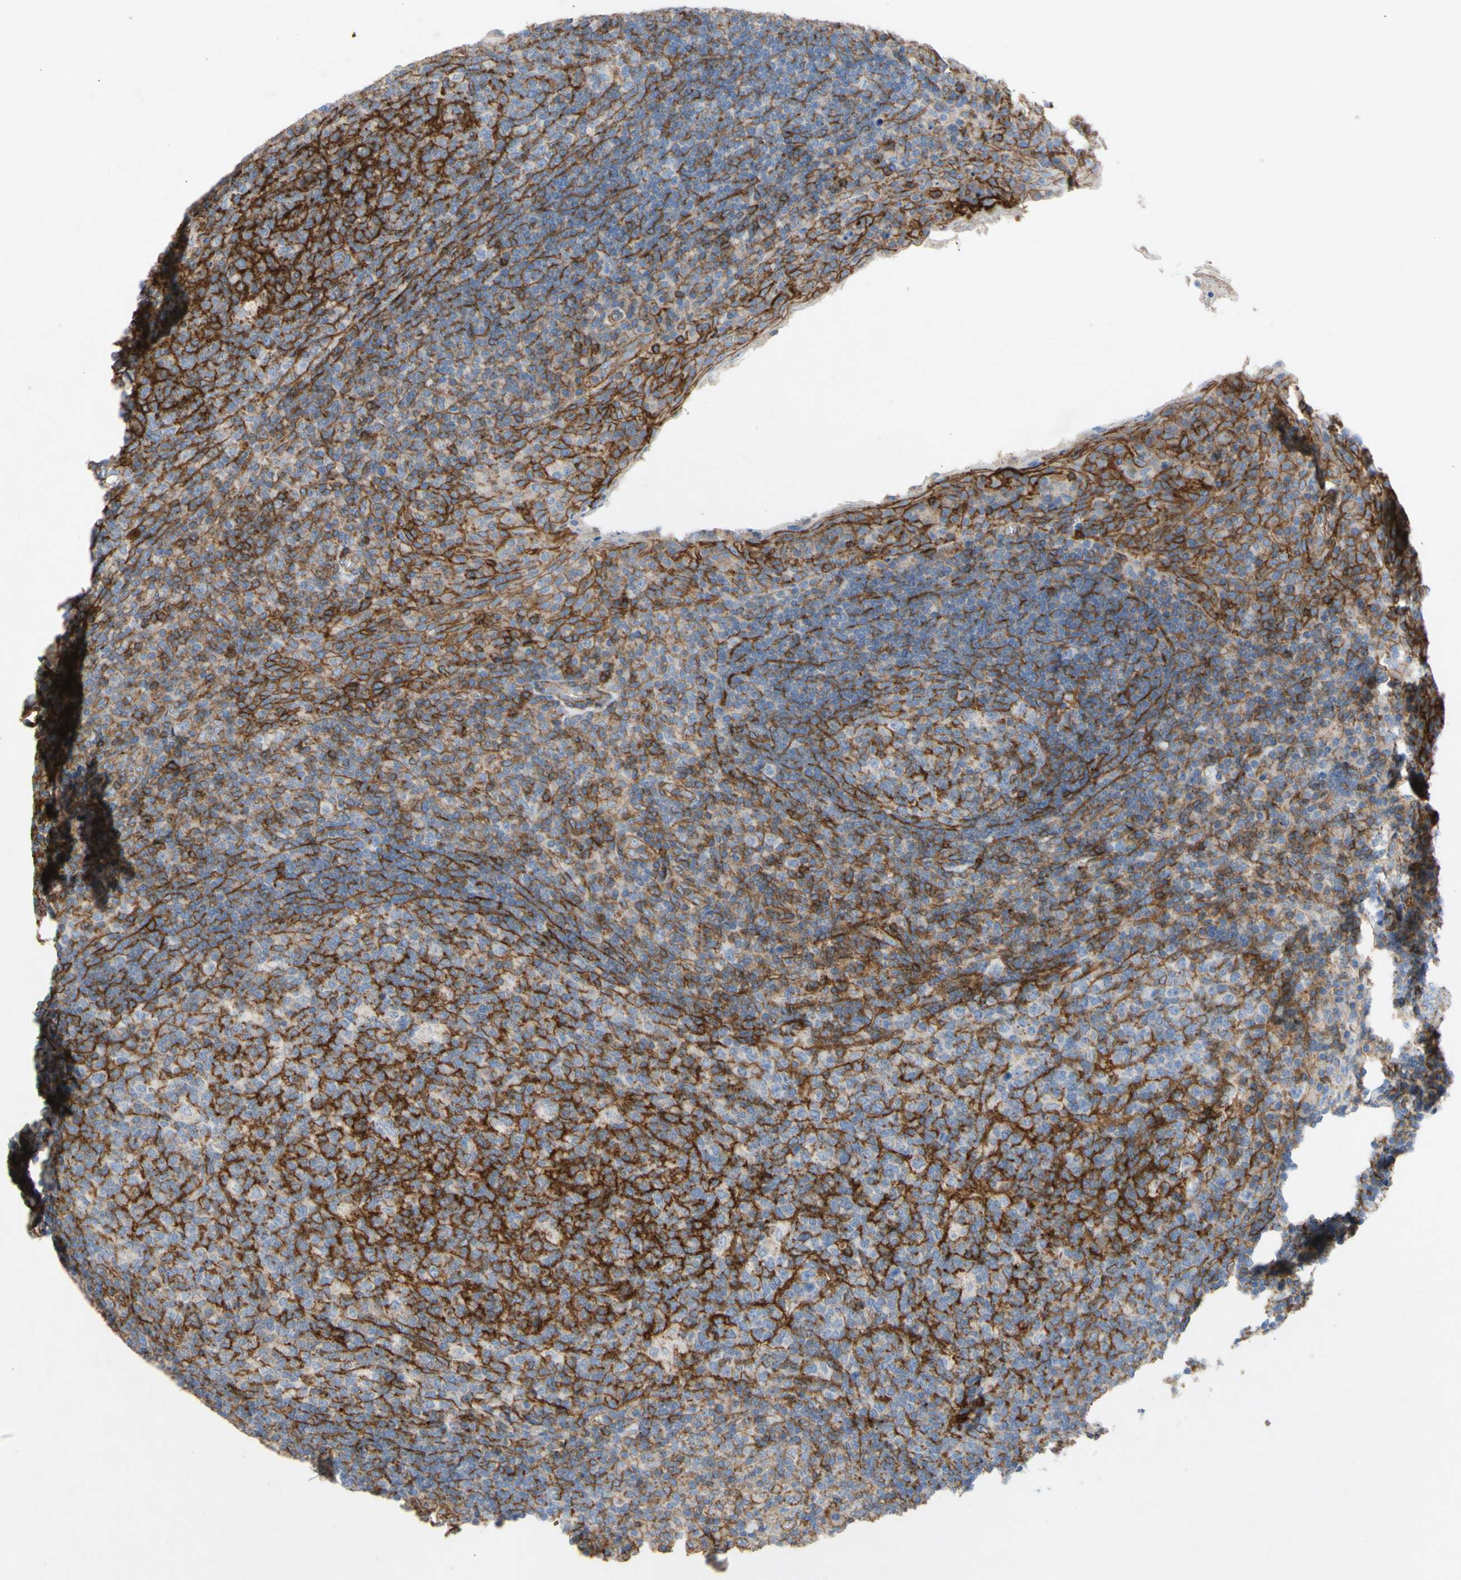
{"staining": {"intensity": "strong", "quantity": ">75%", "location": "cytoplasmic/membranous"}, "tissue": "tonsil", "cell_type": "Germinal center cells", "image_type": "normal", "snomed": [{"axis": "morphology", "description": "Normal tissue, NOS"}, {"axis": "topography", "description": "Tonsil"}], "caption": "Human tonsil stained with a brown dye demonstrates strong cytoplasmic/membranous positive expression in approximately >75% of germinal center cells.", "gene": "ATP2A3", "patient": {"sex": "male", "age": 17}}